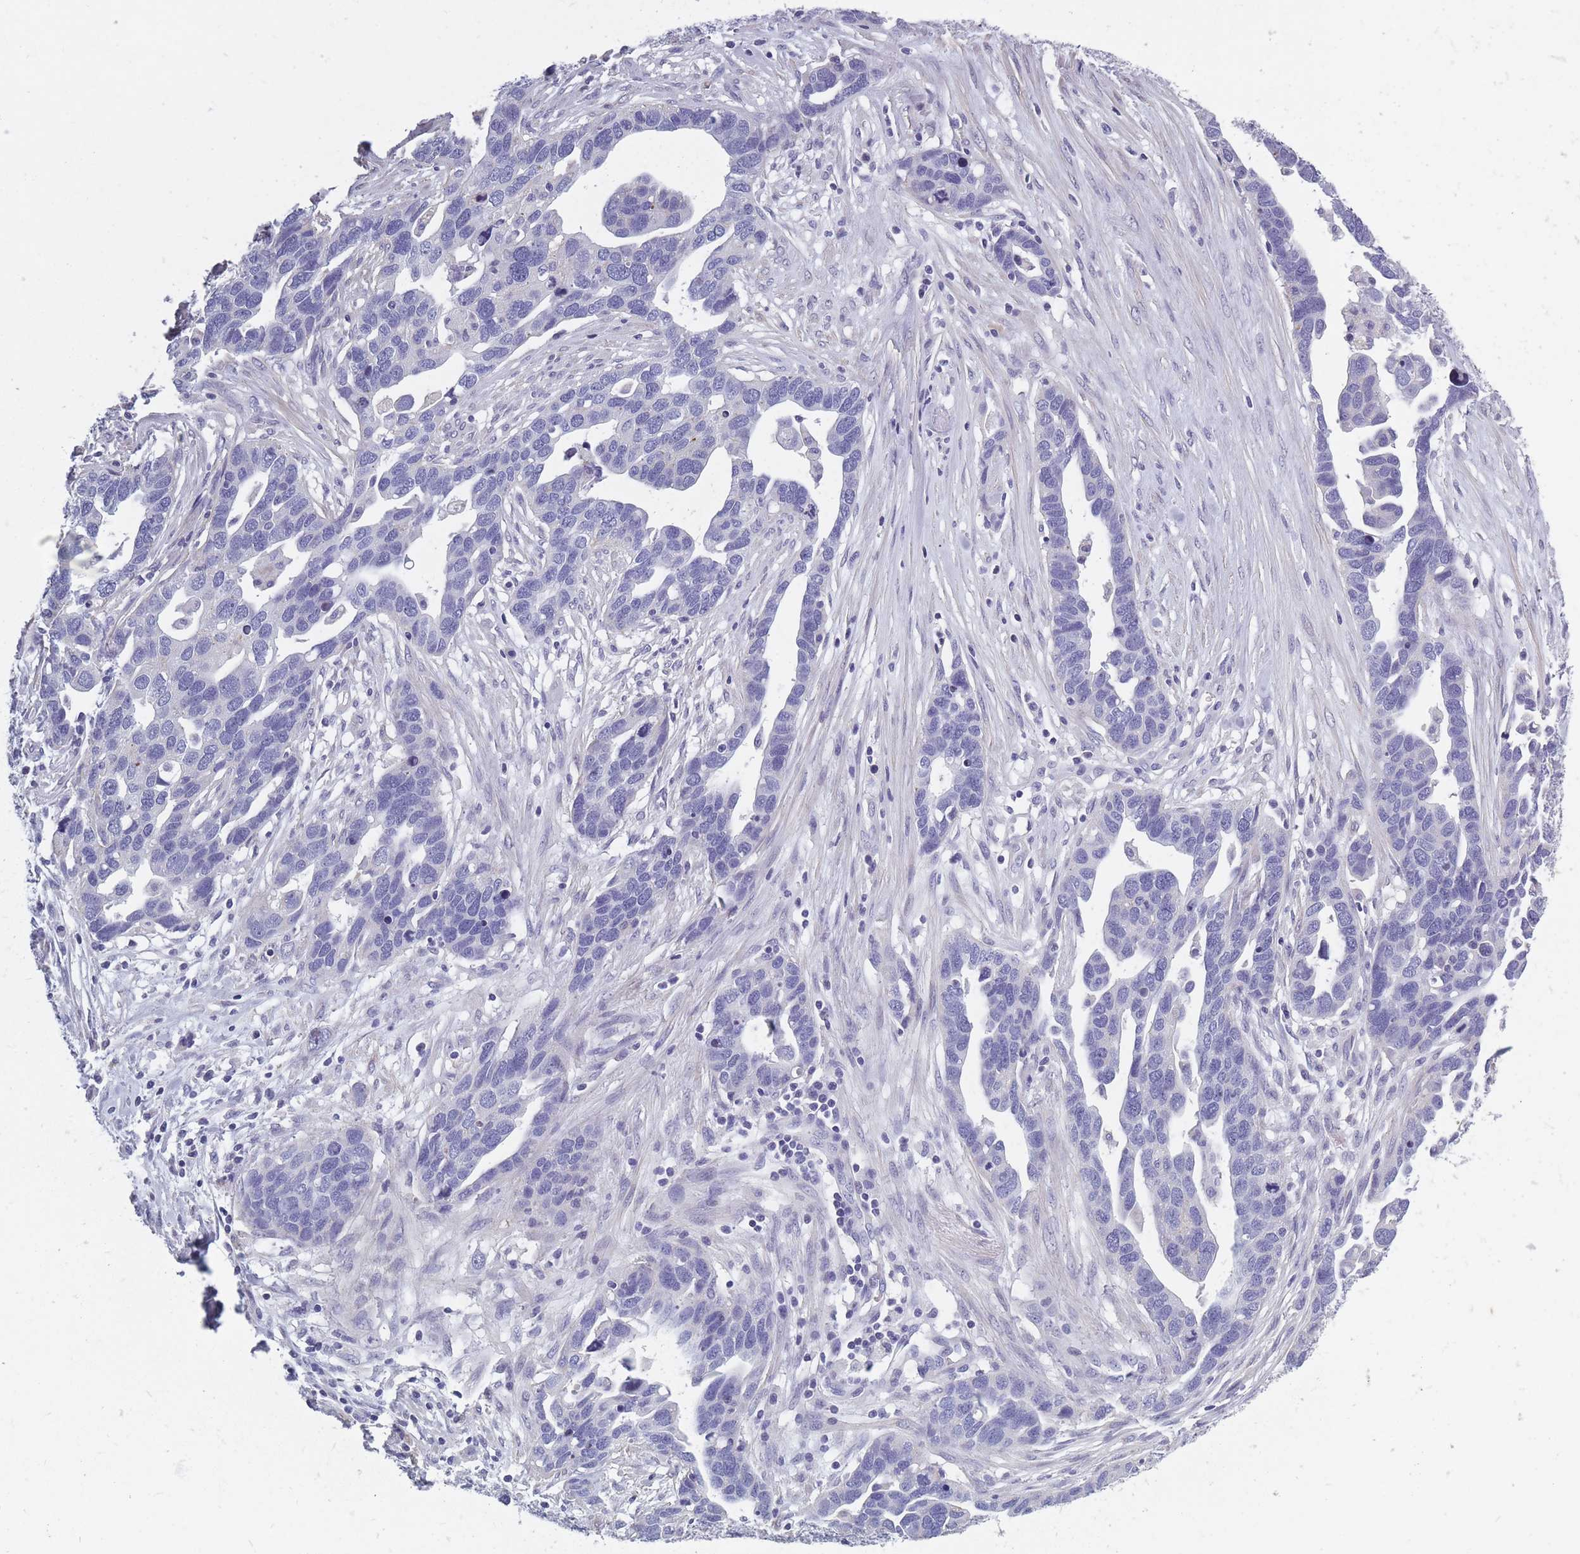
{"staining": {"intensity": "negative", "quantity": "none", "location": "none"}, "tissue": "ovarian cancer", "cell_type": "Tumor cells", "image_type": "cancer", "snomed": [{"axis": "morphology", "description": "Cystadenocarcinoma, serous, NOS"}, {"axis": "topography", "description": "Ovary"}], "caption": "Immunohistochemical staining of human ovarian cancer (serous cystadenocarcinoma) displays no significant staining in tumor cells. (DAB immunohistochemistry (IHC), high magnification).", "gene": "OR4C5", "patient": {"sex": "female", "age": 54}}